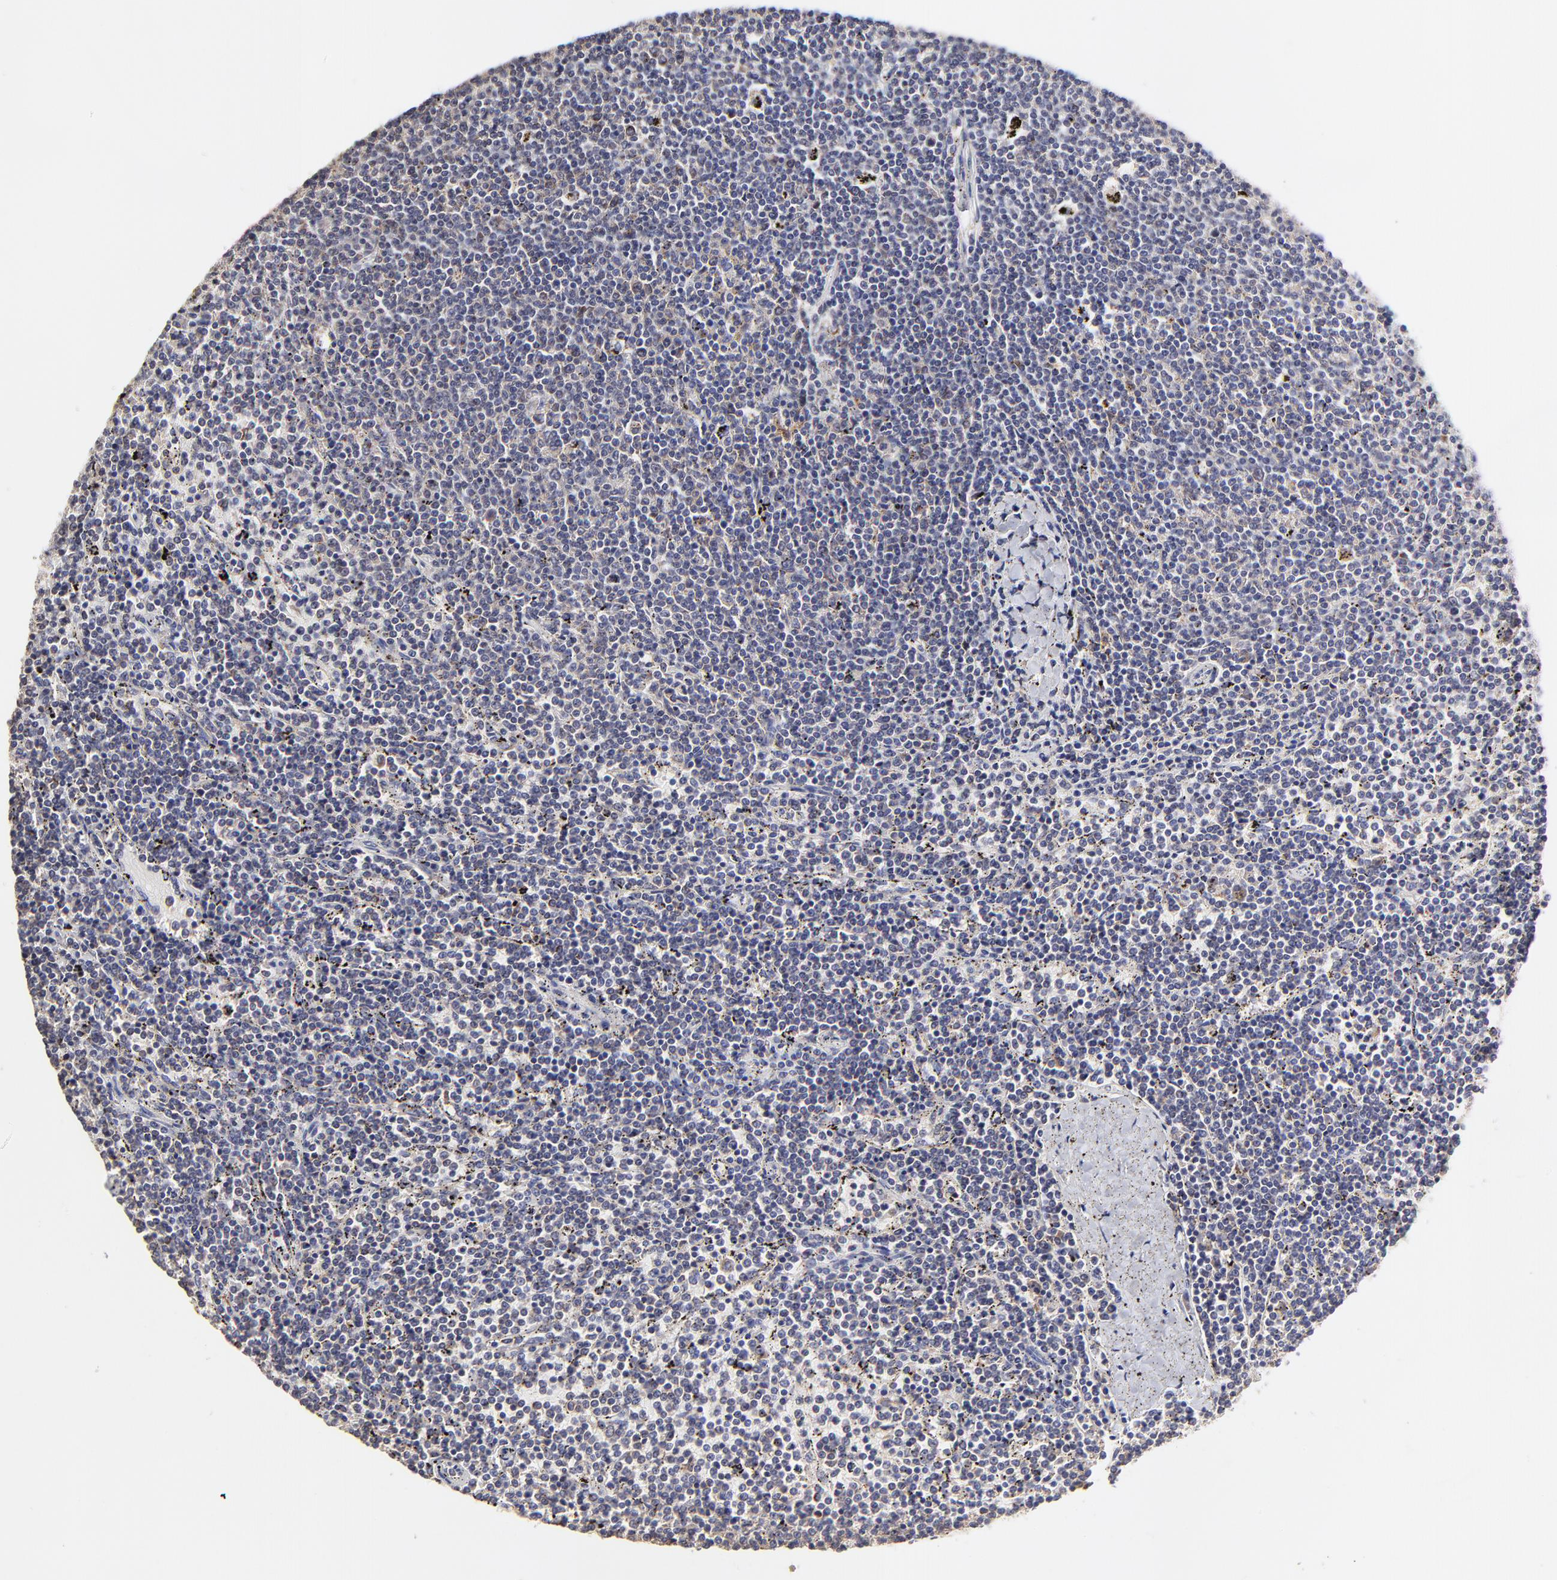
{"staining": {"intensity": "weak", "quantity": "<25%", "location": "cytoplasmic/membranous"}, "tissue": "lymphoma", "cell_type": "Tumor cells", "image_type": "cancer", "snomed": [{"axis": "morphology", "description": "Malignant lymphoma, non-Hodgkin's type, Low grade"}, {"axis": "topography", "description": "Spleen"}], "caption": "Protein analysis of lymphoma demonstrates no significant staining in tumor cells. (Brightfield microscopy of DAB (3,3'-diaminobenzidine) immunohistochemistry (IHC) at high magnification).", "gene": "GCSAM", "patient": {"sex": "female", "age": 50}}